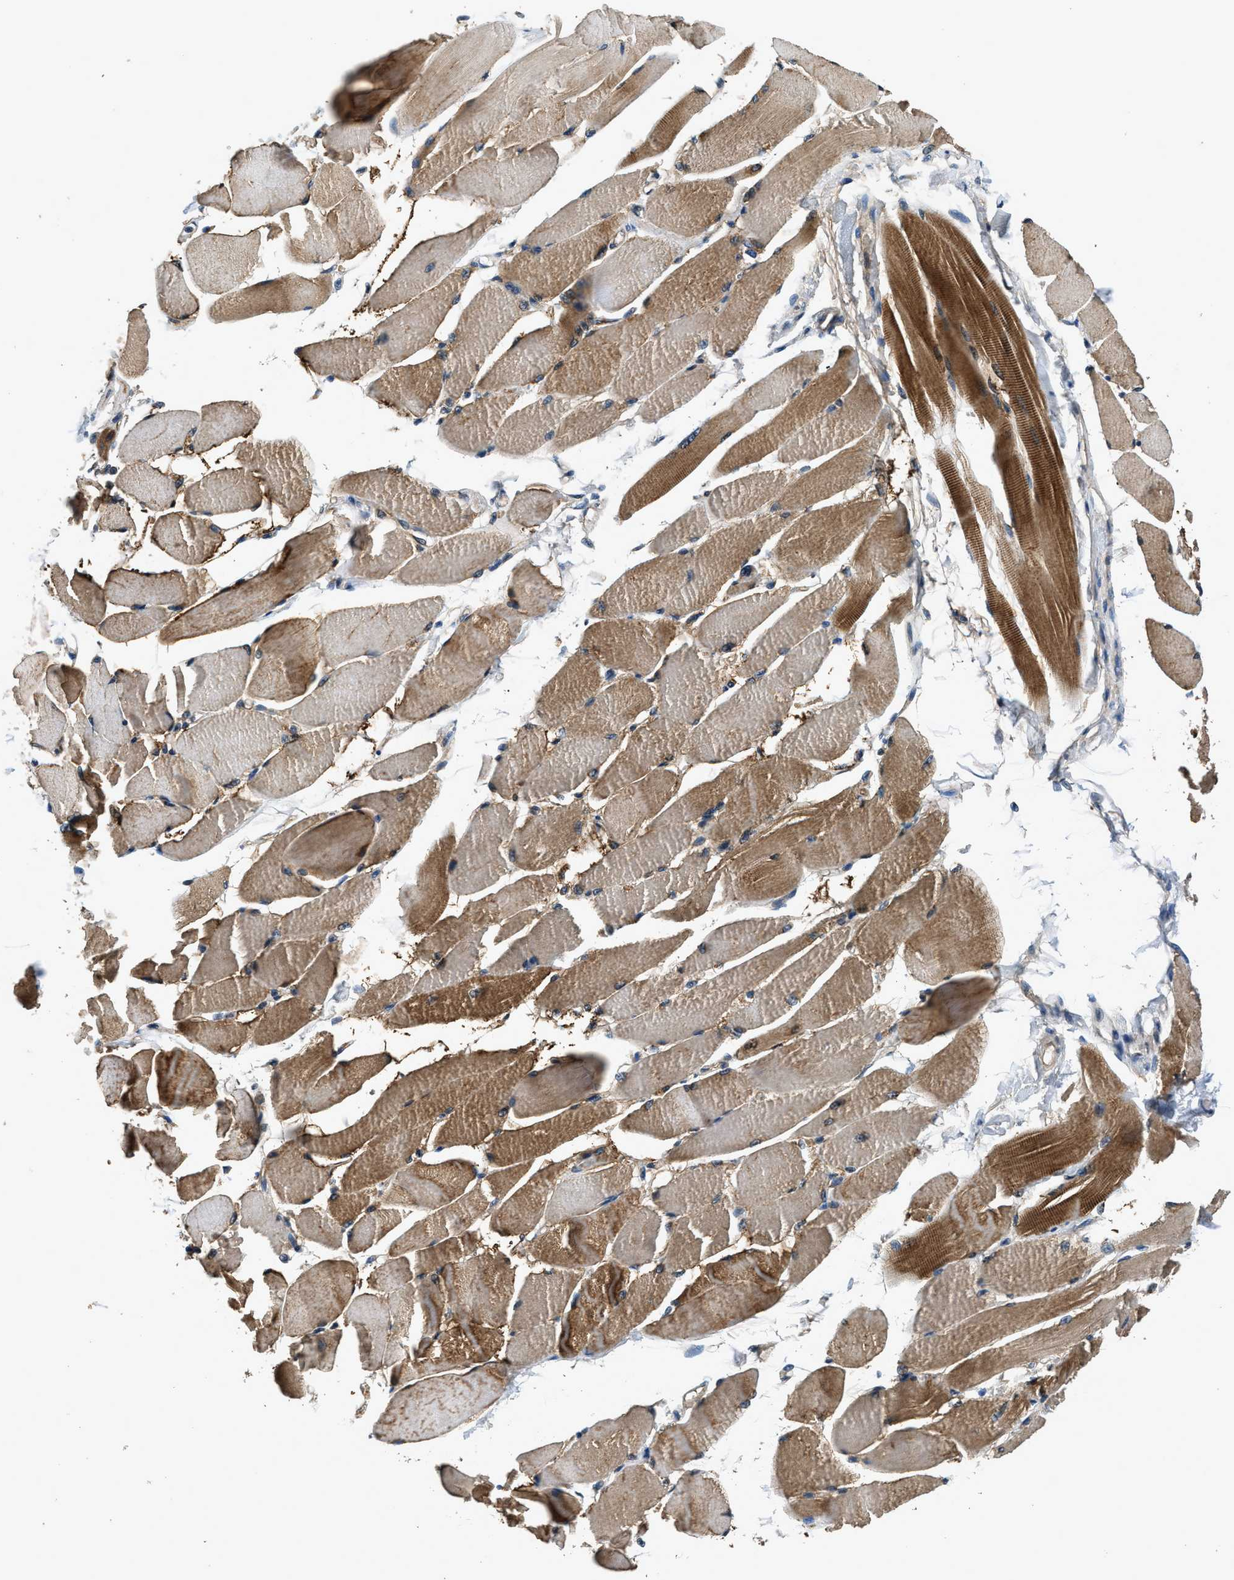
{"staining": {"intensity": "moderate", "quantity": ">75%", "location": "cytoplasmic/membranous"}, "tissue": "skeletal muscle", "cell_type": "Myocytes", "image_type": "normal", "snomed": [{"axis": "morphology", "description": "Normal tissue, NOS"}, {"axis": "topography", "description": "Skeletal muscle"}, {"axis": "topography", "description": "Peripheral nerve tissue"}], "caption": "High-power microscopy captured an immunohistochemistry image of normal skeletal muscle, revealing moderate cytoplasmic/membranous staining in approximately >75% of myocytes.", "gene": "SSH2", "patient": {"sex": "female", "age": 84}}